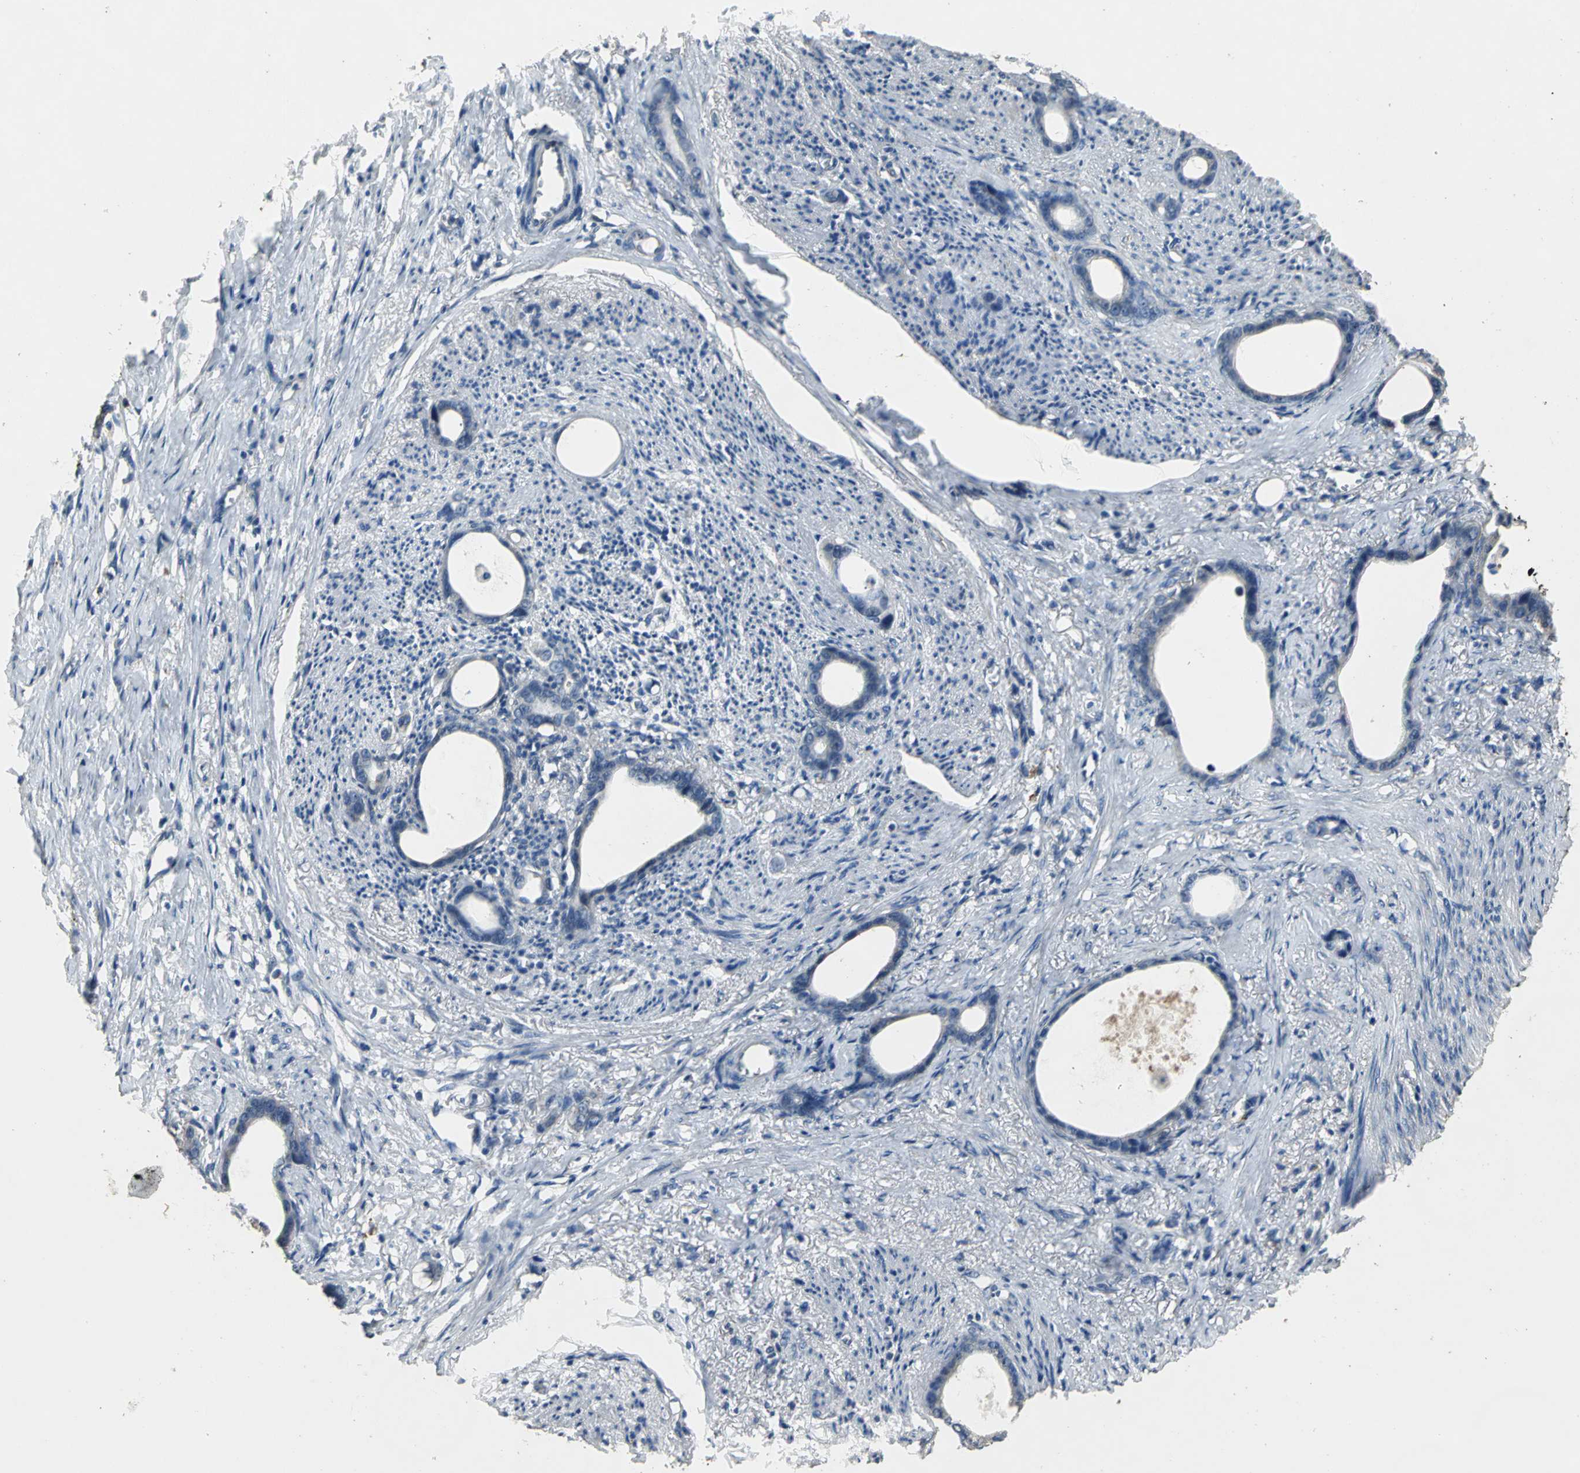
{"staining": {"intensity": "weak", "quantity": "25%-75%", "location": "cytoplasmic/membranous"}, "tissue": "stomach cancer", "cell_type": "Tumor cells", "image_type": "cancer", "snomed": [{"axis": "morphology", "description": "Adenocarcinoma, NOS"}, {"axis": "topography", "description": "Stomach"}], "caption": "A micrograph showing weak cytoplasmic/membranous staining in about 25%-75% of tumor cells in adenocarcinoma (stomach), as visualized by brown immunohistochemical staining.", "gene": "OCLN", "patient": {"sex": "female", "age": 75}}